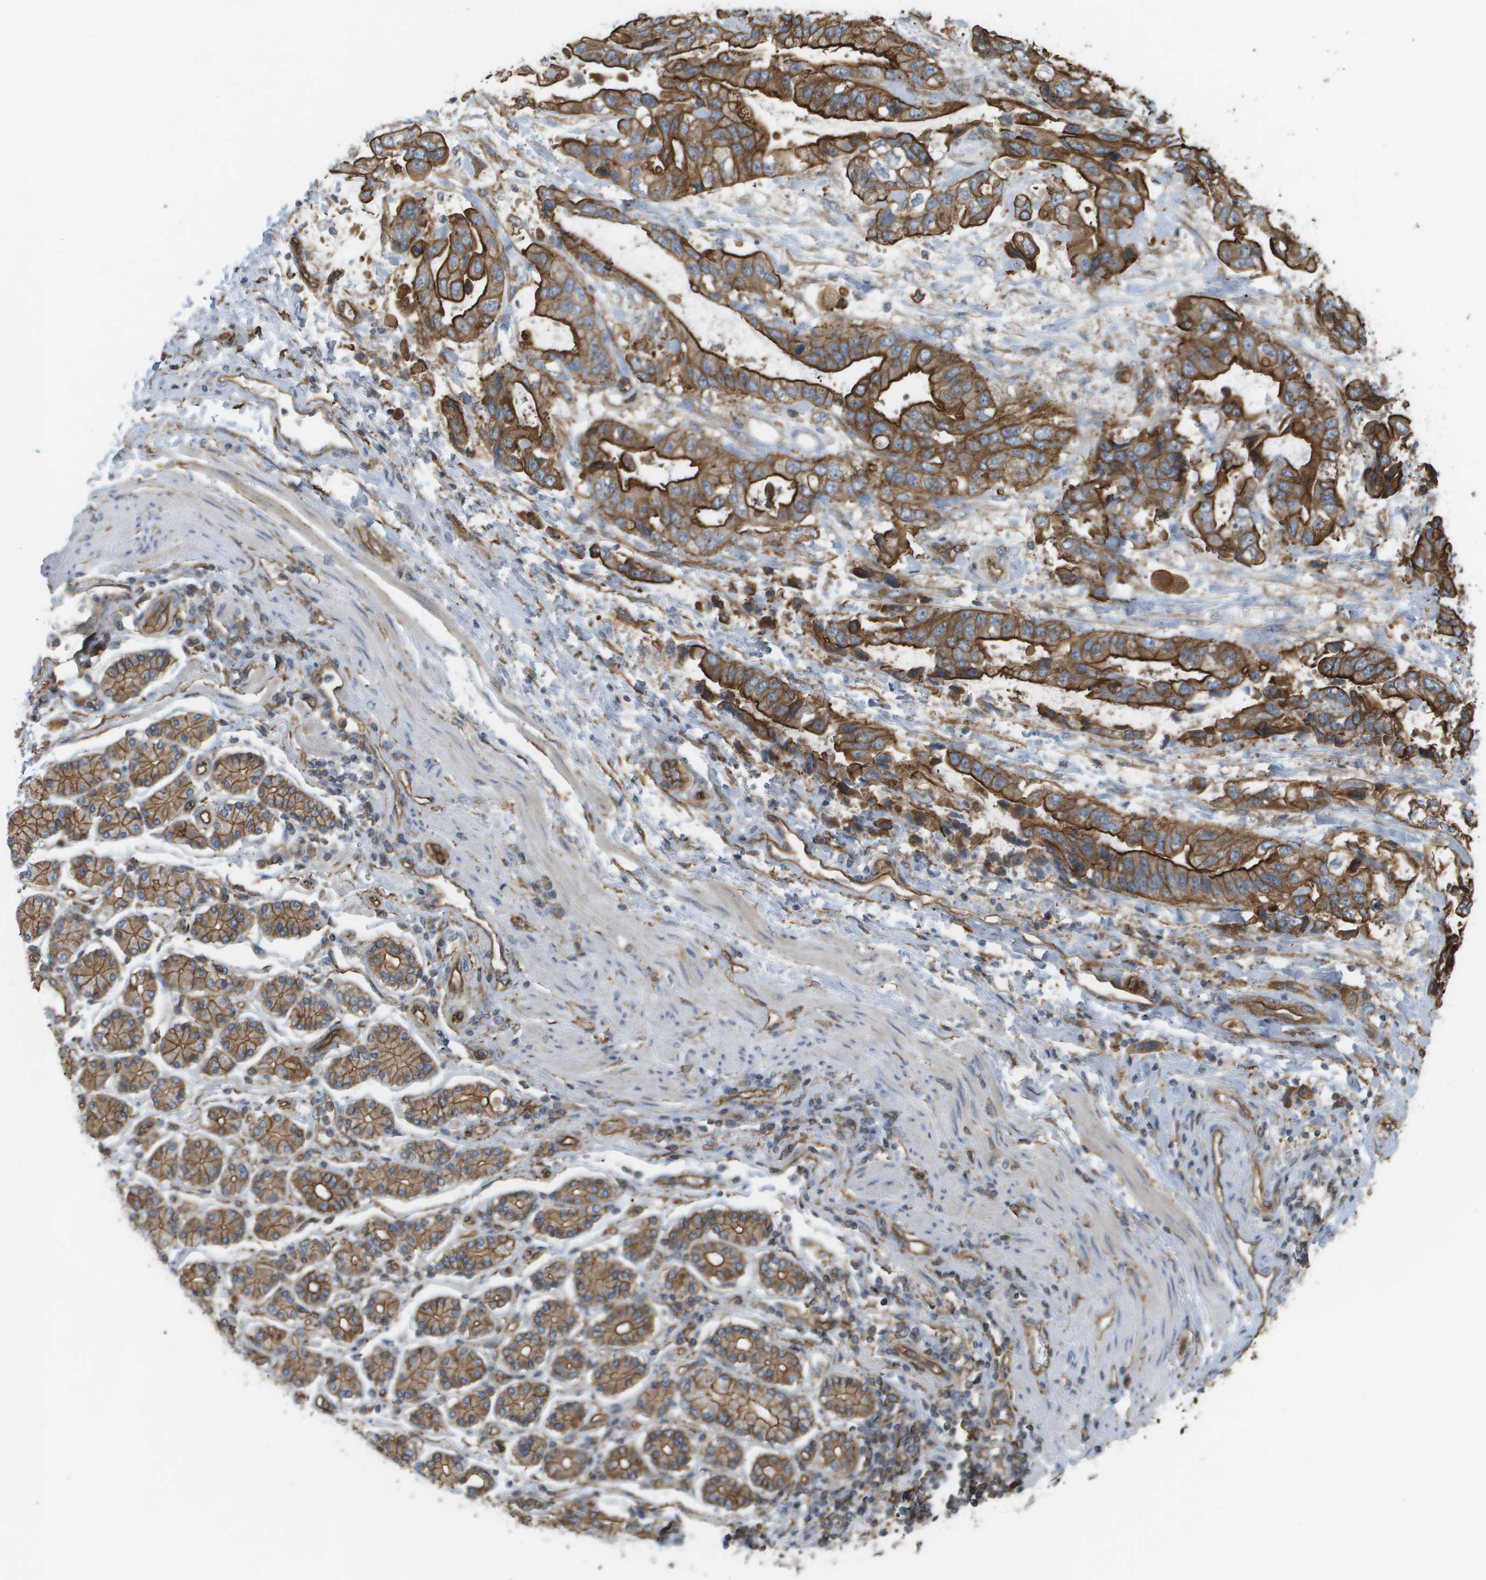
{"staining": {"intensity": "strong", "quantity": ">75%", "location": "cytoplasmic/membranous"}, "tissue": "stomach cancer", "cell_type": "Tumor cells", "image_type": "cancer", "snomed": [{"axis": "morphology", "description": "Normal tissue, NOS"}, {"axis": "morphology", "description": "Adenocarcinoma, NOS"}, {"axis": "topography", "description": "Stomach"}], "caption": "This histopathology image displays immunohistochemistry (IHC) staining of adenocarcinoma (stomach), with high strong cytoplasmic/membranous positivity in approximately >75% of tumor cells.", "gene": "SGMS2", "patient": {"sex": "male", "age": 62}}